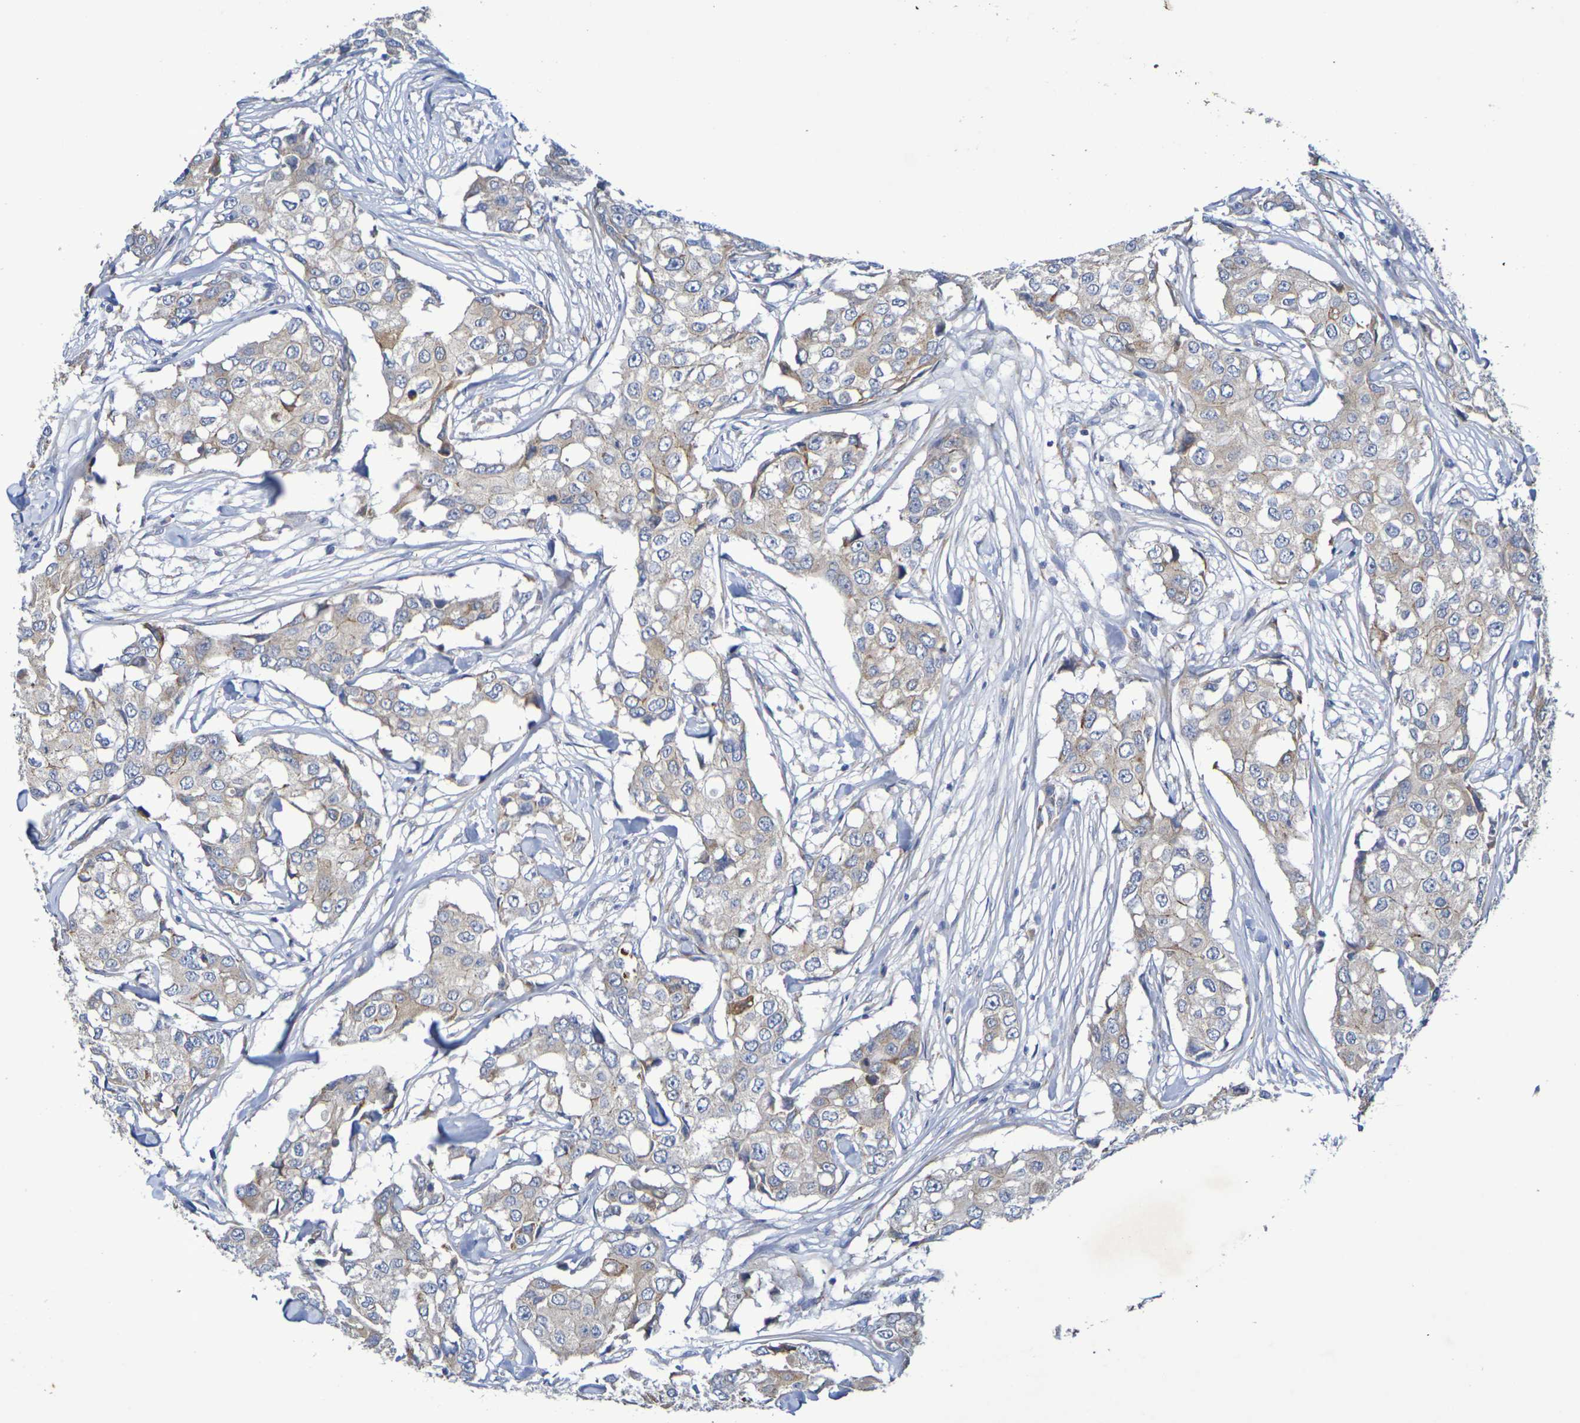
{"staining": {"intensity": "weak", "quantity": ">75%", "location": "cytoplasmic/membranous"}, "tissue": "breast cancer", "cell_type": "Tumor cells", "image_type": "cancer", "snomed": [{"axis": "morphology", "description": "Duct carcinoma"}, {"axis": "topography", "description": "Breast"}], "caption": "Infiltrating ductal carcinoma (breast) stained with DAB immunohistochemistry displays low levels of weak cytoplasmic/membranous positivity in about >75% of tumor cells. The protein is shown in brown color, while the nuclei are stained blue.", "gene": "SDC4", "patient": {"sex": "female", "age": 27}}